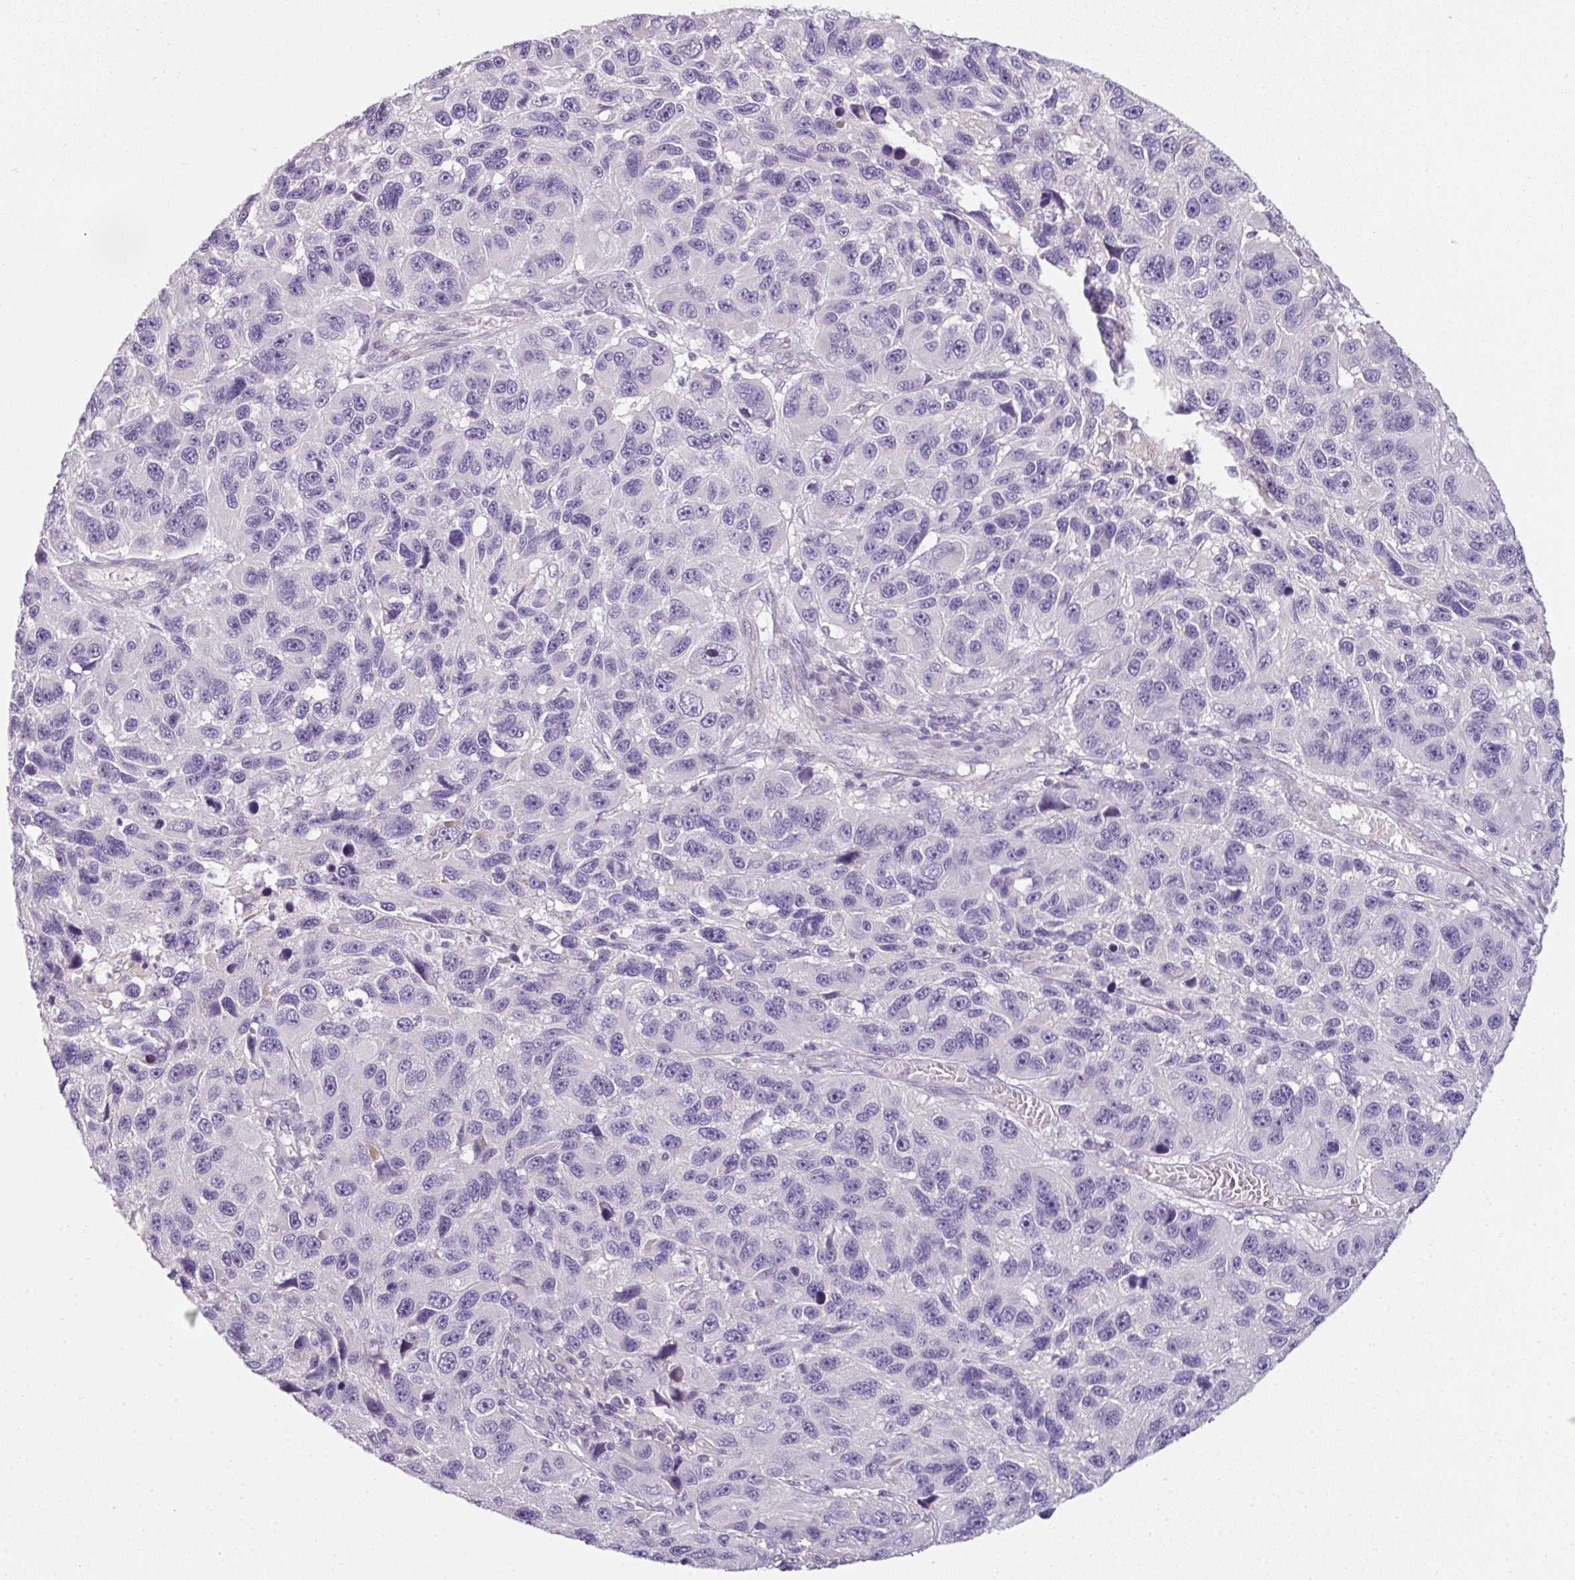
{"staining": {"intensity": "negative", "quantity": "none", "location": "none"}, "tissue": "melanoma", "cell_type": "Tumor cells", "image_type": "cancer", "snomed": [{"axis": "morphology", "description": "Malignant melanoma, NOS"}, {"axis": "topography", "description": "Skin"}], "caption": "DAB (3,3'-diaminobenzidine) immunohistochemical staining of malignant melanoma displays no significant expression in tumor cells.", "gene": "FHAD1", "patient": {"sex": "male", "age": 53}}